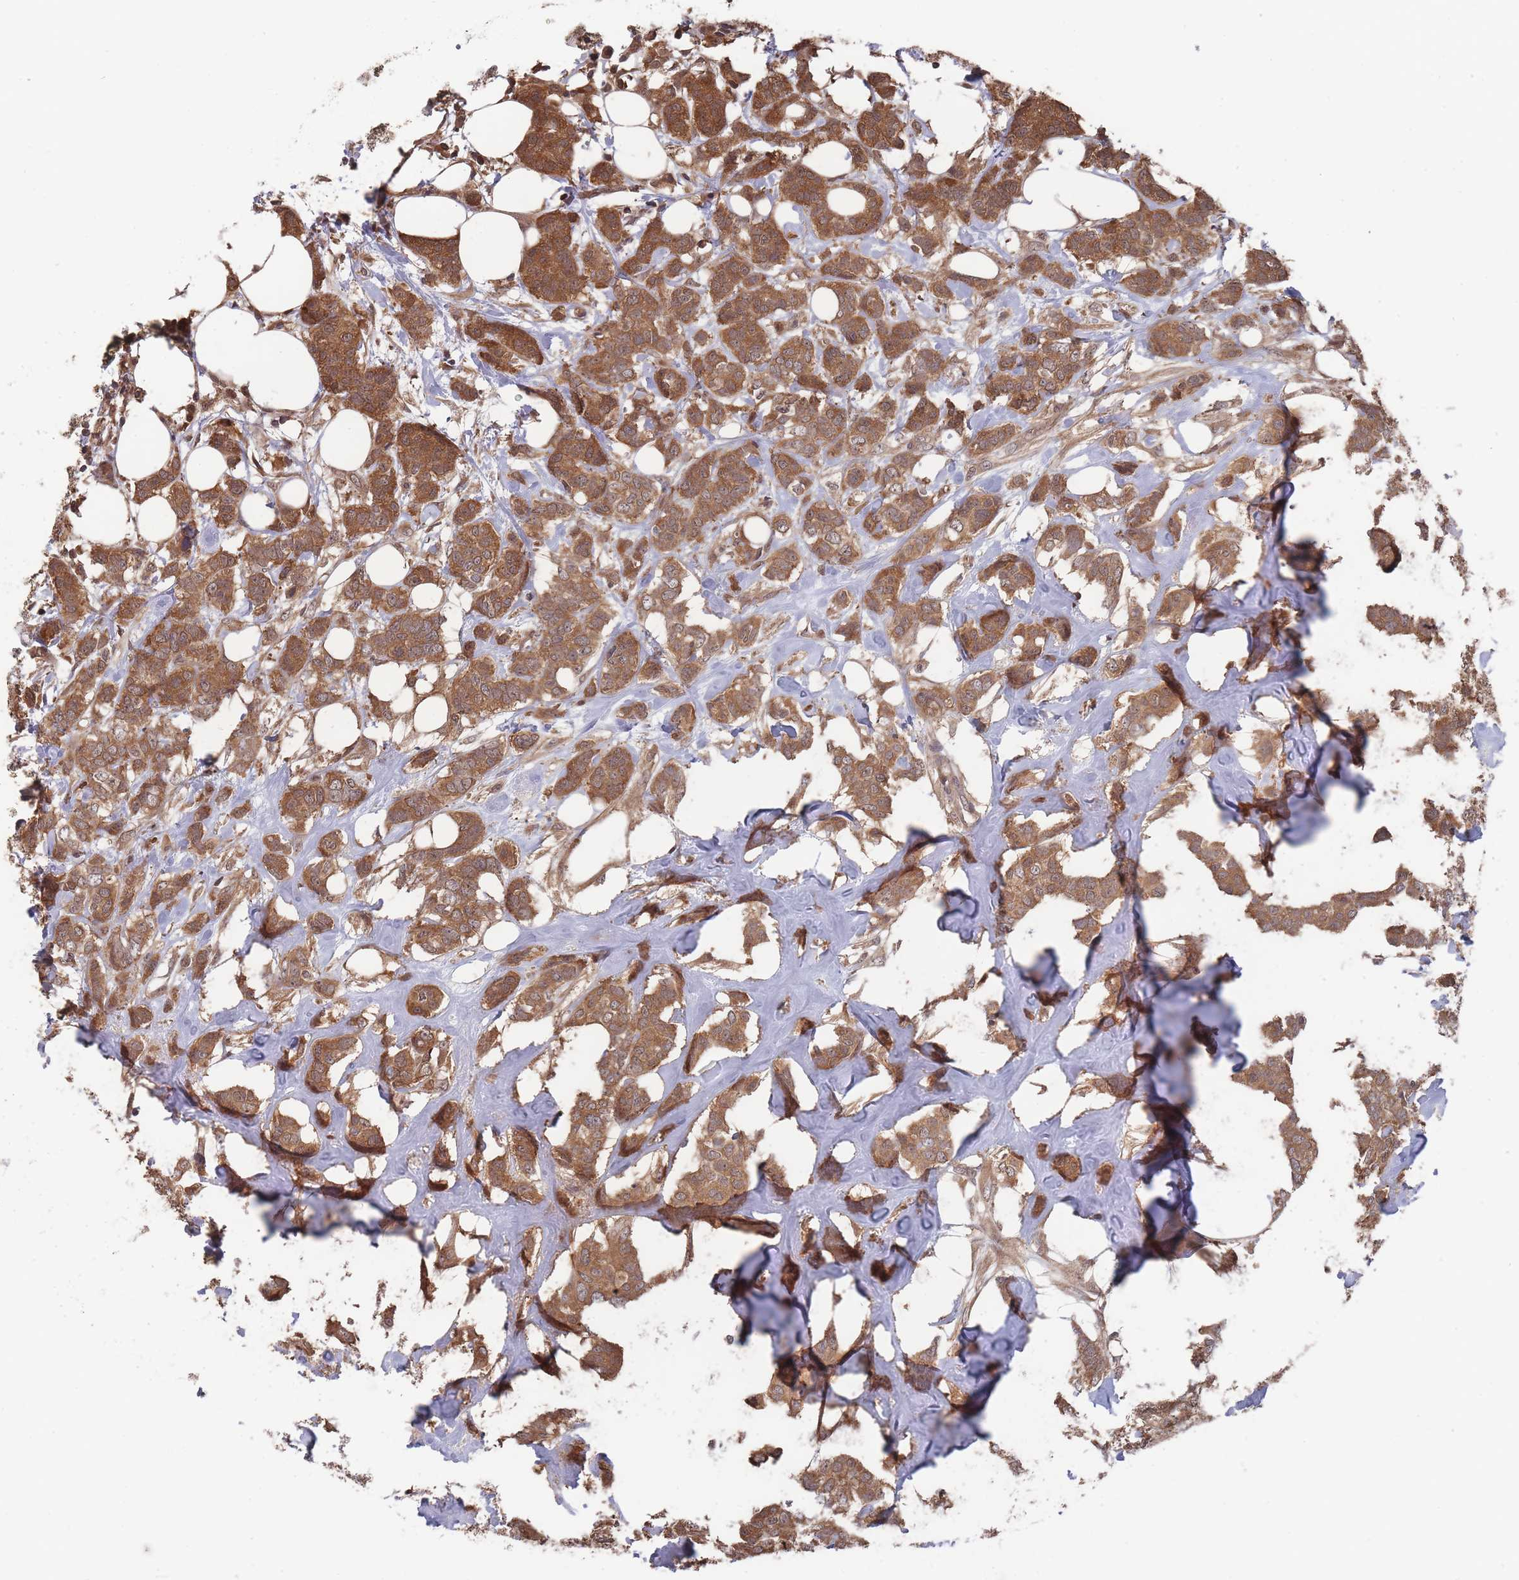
{"staining": {"intensity": "strong", "quantity": ">75%", "location": "cytoplasmic/membranous"}, "tissue": "breast cancer", "cell_type": "Tumor cells", "image_type": "cancer", "snomed": [{"axis": "morphology", "description": "Duct carcinoma"}, {"axis": "topography", "description": "Breast"}], "caption": "Breast cancer (infiltrating ductal carcinoma) stained for a protein reveals strong cytoplasmic/membranous positivity in tumor cells.", "gene": "SF3B1", "patient": {"sex": "female", "age": 72}}